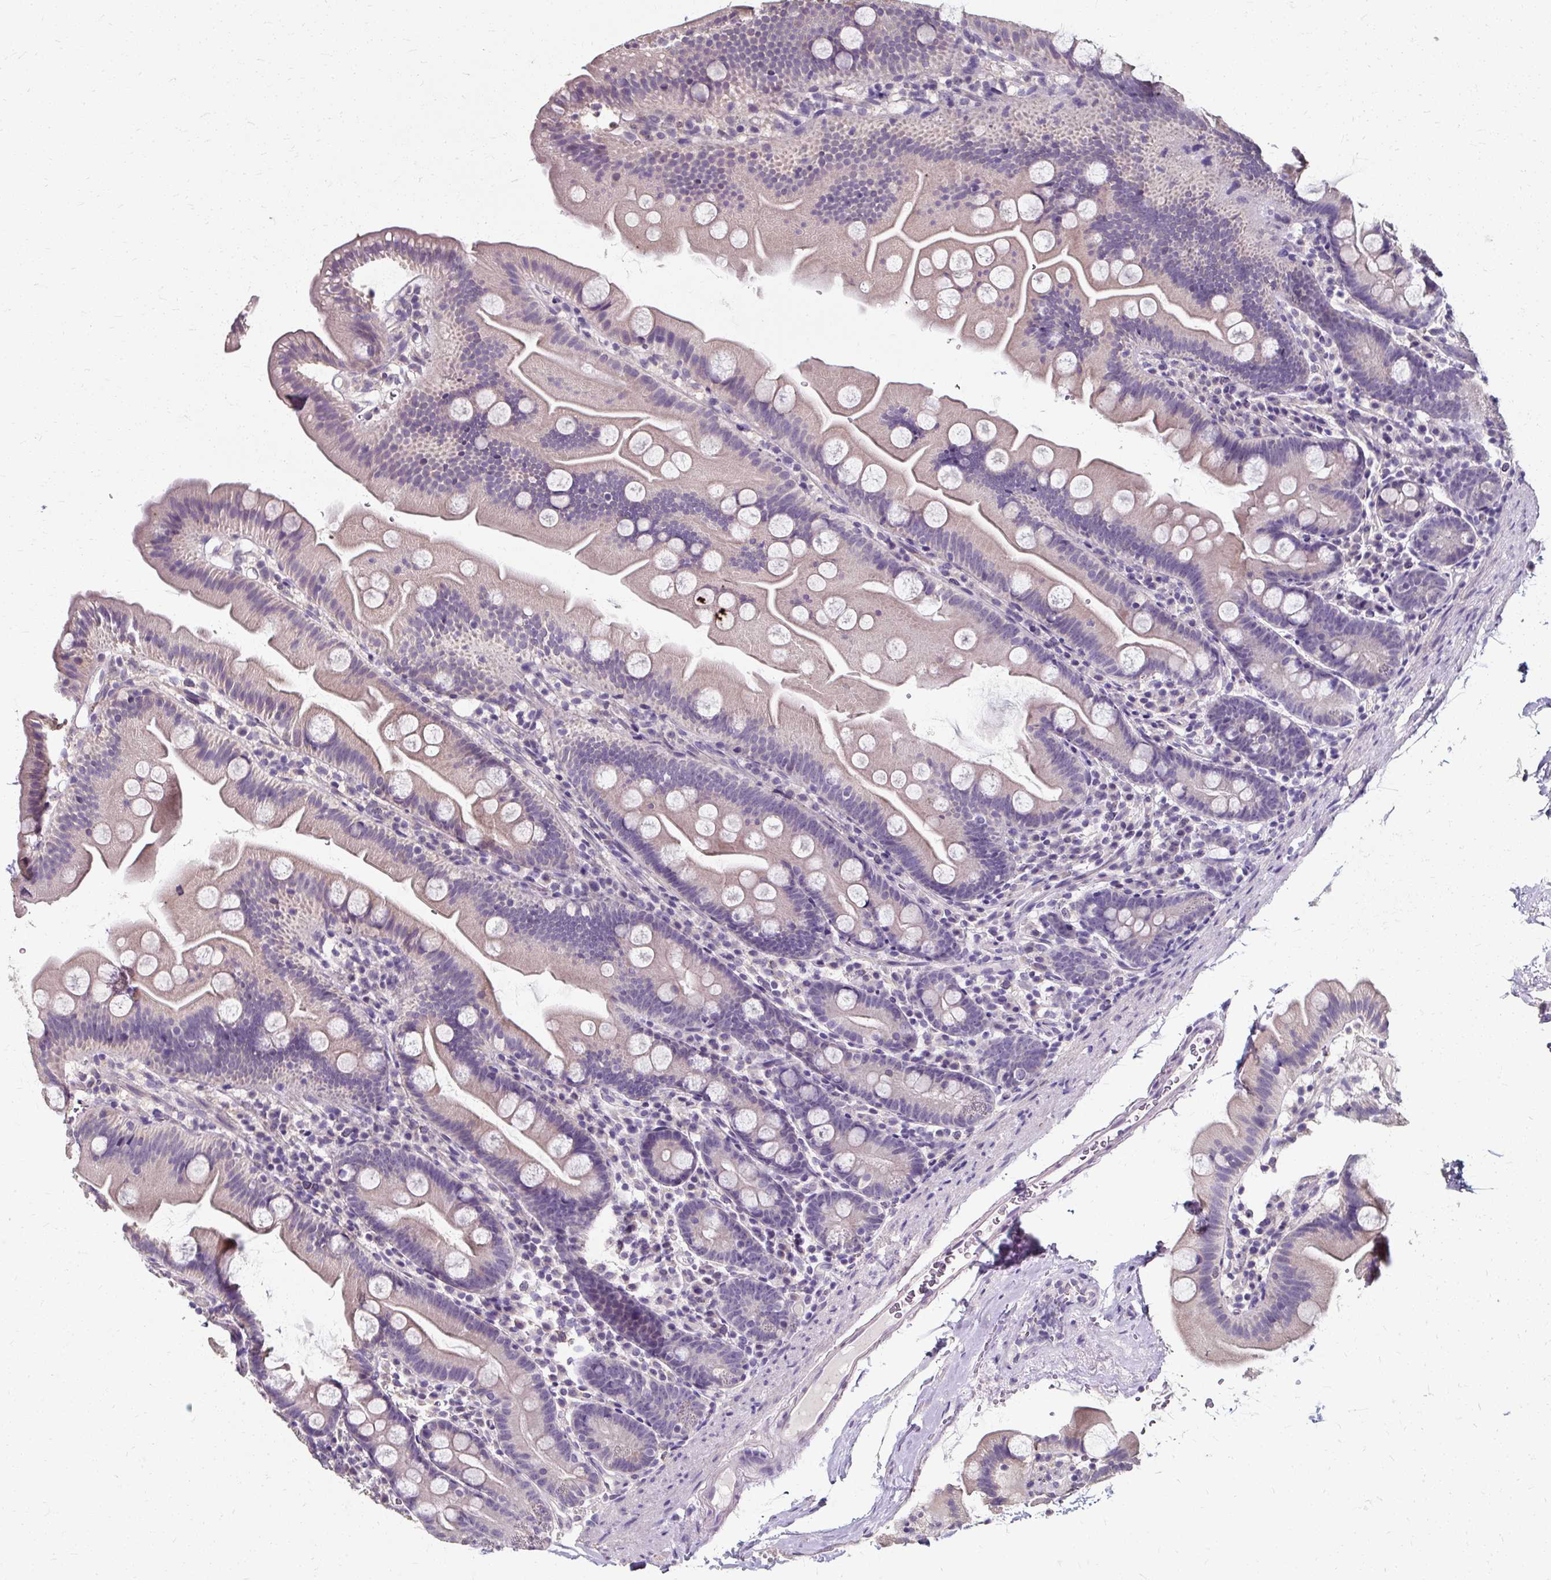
{"staining": {"intensity": "weak", "quantity": "25%-75%", "location": "cytoplasmic/membranous"}, "tissue": "small intestine", "cell_type": "Glandular cells", "image_type": "normal", "snomed": [{"axis": "morphology", "description": "Normal tissue, NOS"}, {"axis": "topography", "description": "Small intestine"}], "caption": "Small intestine stained with a brown dye demonstrates weak cytoplasmic/membranous positive positivity in approximately 25%-75% of glandular cells.", "gene": "KLHL24", "patient": {"sex": "female", "age": 68}}